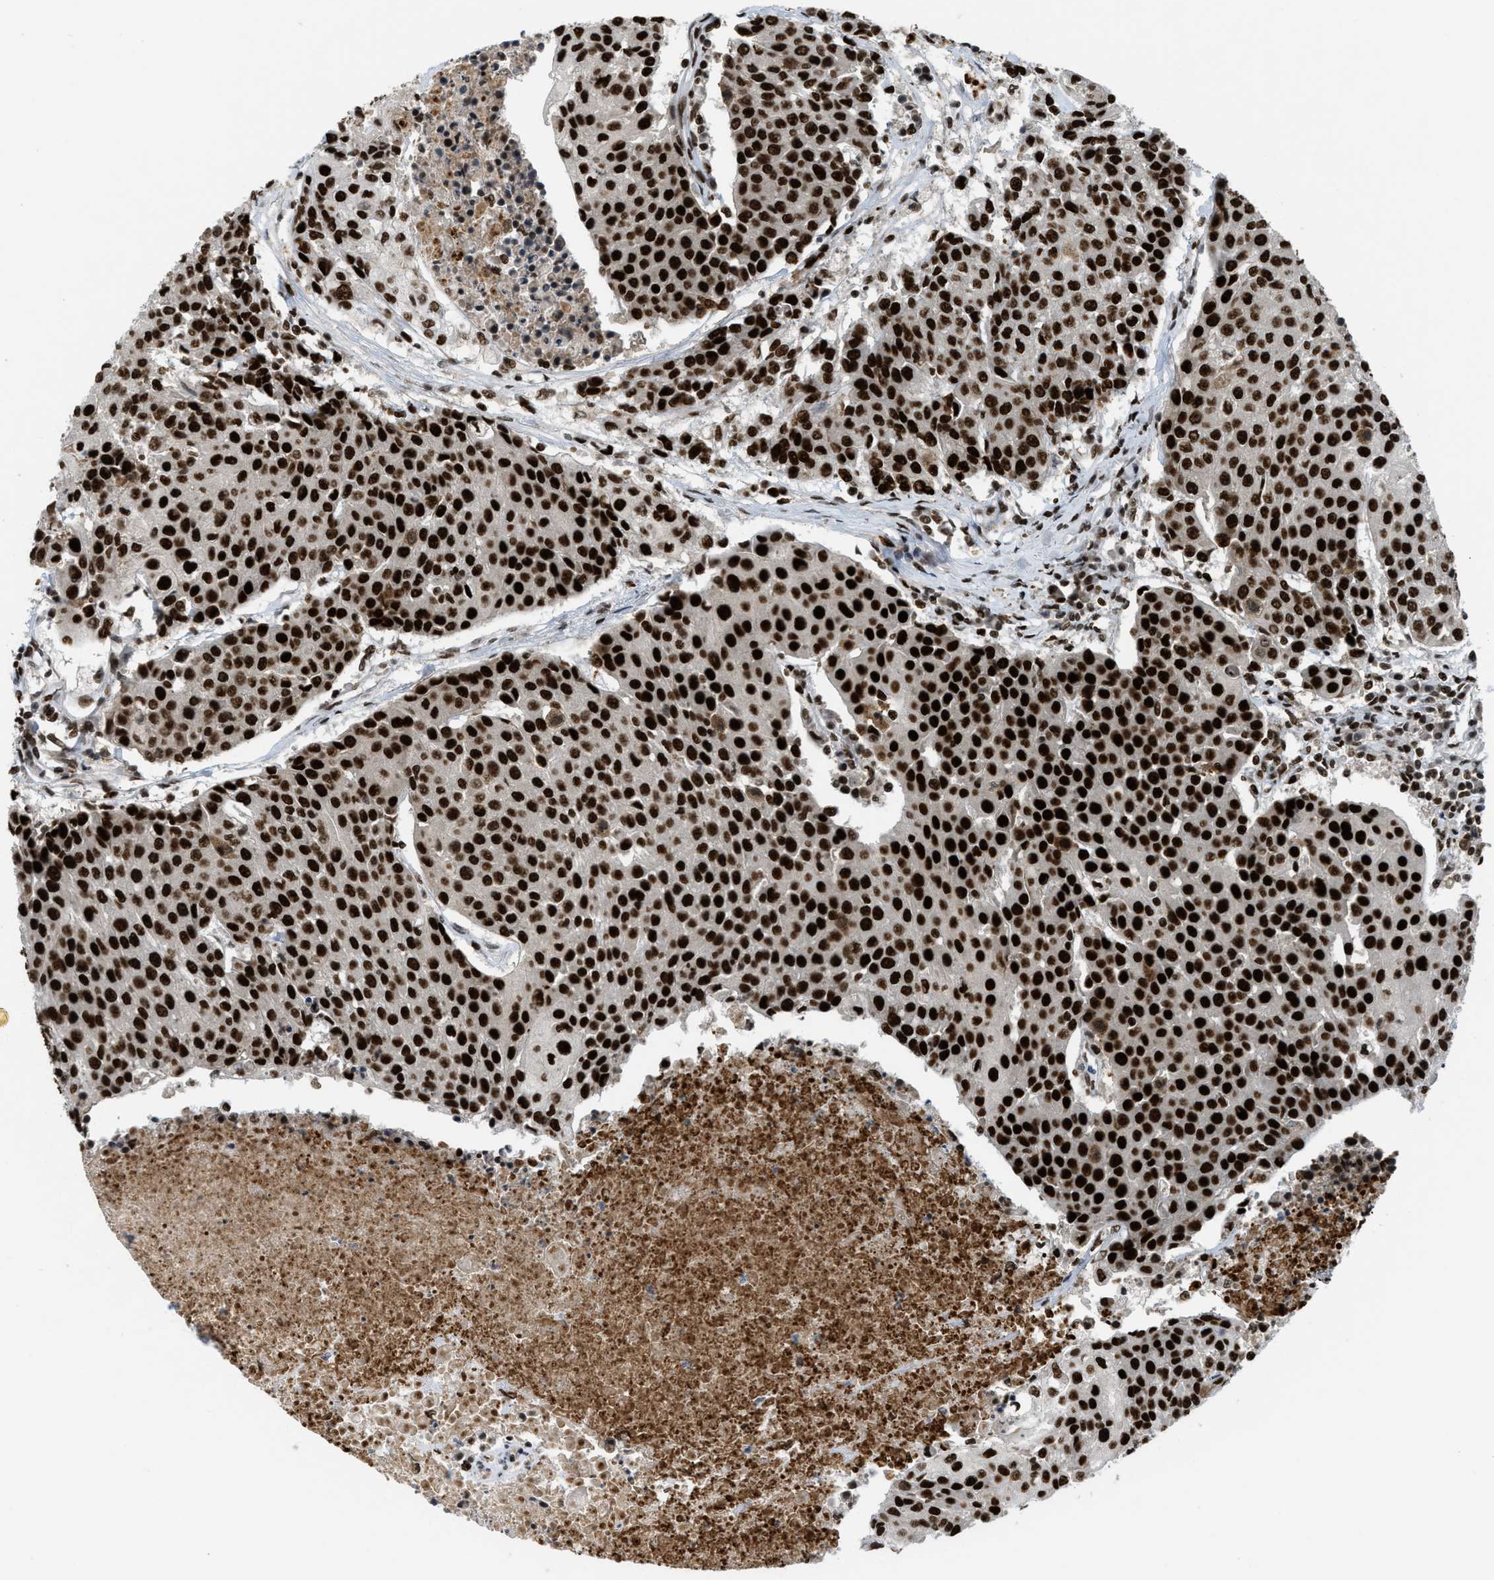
{"staining": {"intensity": "strong", "quantity": ">75%", "location": "nuclear"}, "tissue": "urothelial cancer", "cell_type": "Tumor cells", "image_type": "cancer", "snomed": [{"axis": "morphology", "description": "Urothelial carcinoma, High grade"}, {"axis": "topography", "description": "Urinary bladder"}], "caption": "High-magnification brightfield microscopy of urothelial carcinoma (high-grade) stained with DAB (3,3'-diaminobenzidine) (brown) and counterstained with hematoxylin (blue). tumor cells exhibit strong nuclear positivity is present in approximately>75% of cells.", "gene": "RFX5", "patient": {"sex": "female", "age": 85}}